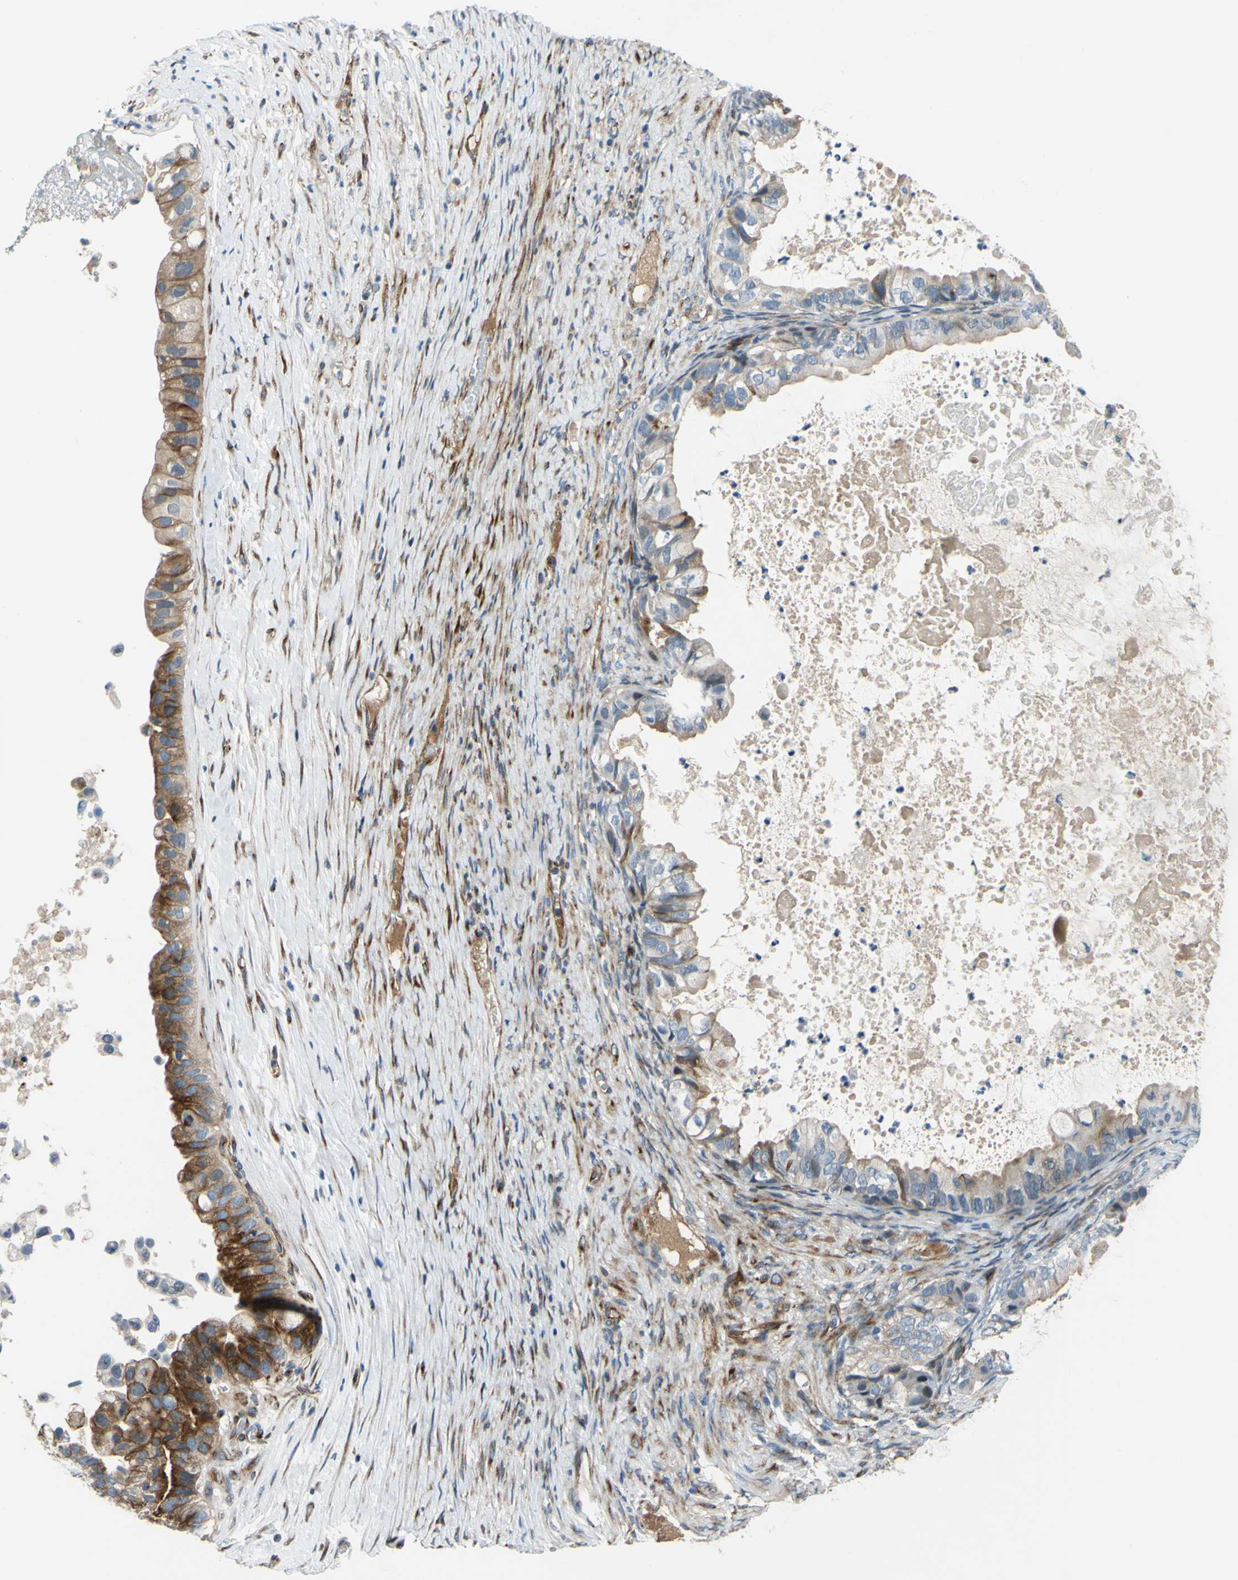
{"staining": {"intensity": "moderate", "quantity": "25%-75%", "location": "cytoplasmic/membranous"}, "tissue": "ovarian cancer", "cell_type": "Tumor cells", "image_type": "cancer", "snomed": [{"axis": "morphology", "description": "Cystadenocarcinoma, mucinous, NOS"}, {"axis": "topography", "description": "Ovary"}], "caption": "Immunohistochemical staining of ovarian cancer (mucinous cystadenocarcinoma) exhibits moderate cytoplasmic/membranous protein expression in approximately 25%-75% of tumor cells.", "gene": "ARHGAP1", "patient": {"sex": "female", "age": 80}}